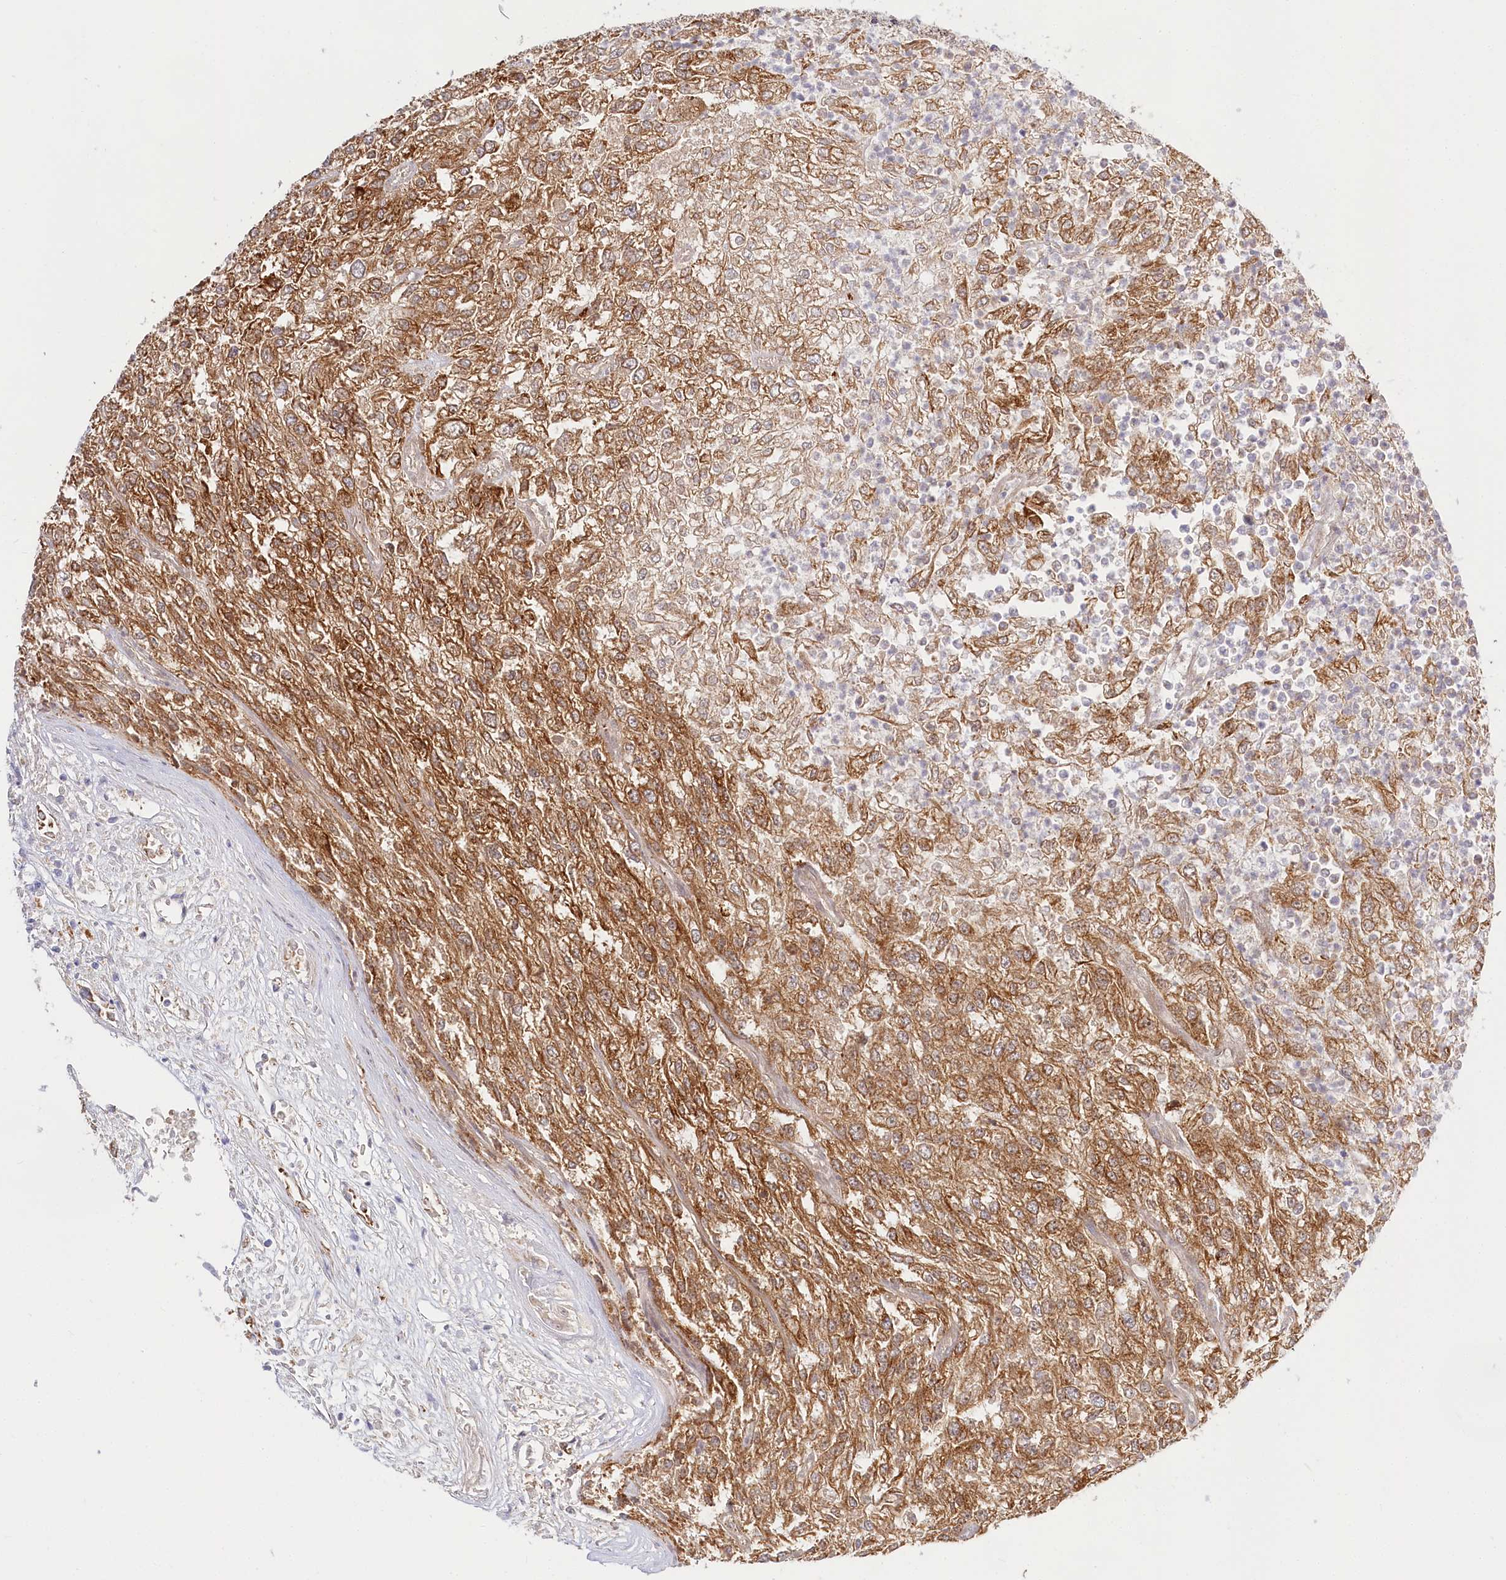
{"staining": {"intensity": "moderate", "quantity": ">75%", "location": "cytoplasmic/membranous"}, "tissue": "renal cancer", "cell_type": "Tumor cells", "image_type": "cancer", "snomed": [{"axis": "morphology", "description": "Adenocarcinoma, NOS"}, {"axis": "topography", "description": "Kidney"}], "caption": "There is medium levels of moderate cytoplasmic/membranous staining in tumor cells of renal cancer (adenocarcinoma), as demonstrated by immunohistochemical staining (brown color).", "gene": "RTN4IP1", "patient": {"sex": "female", "age": 54}}